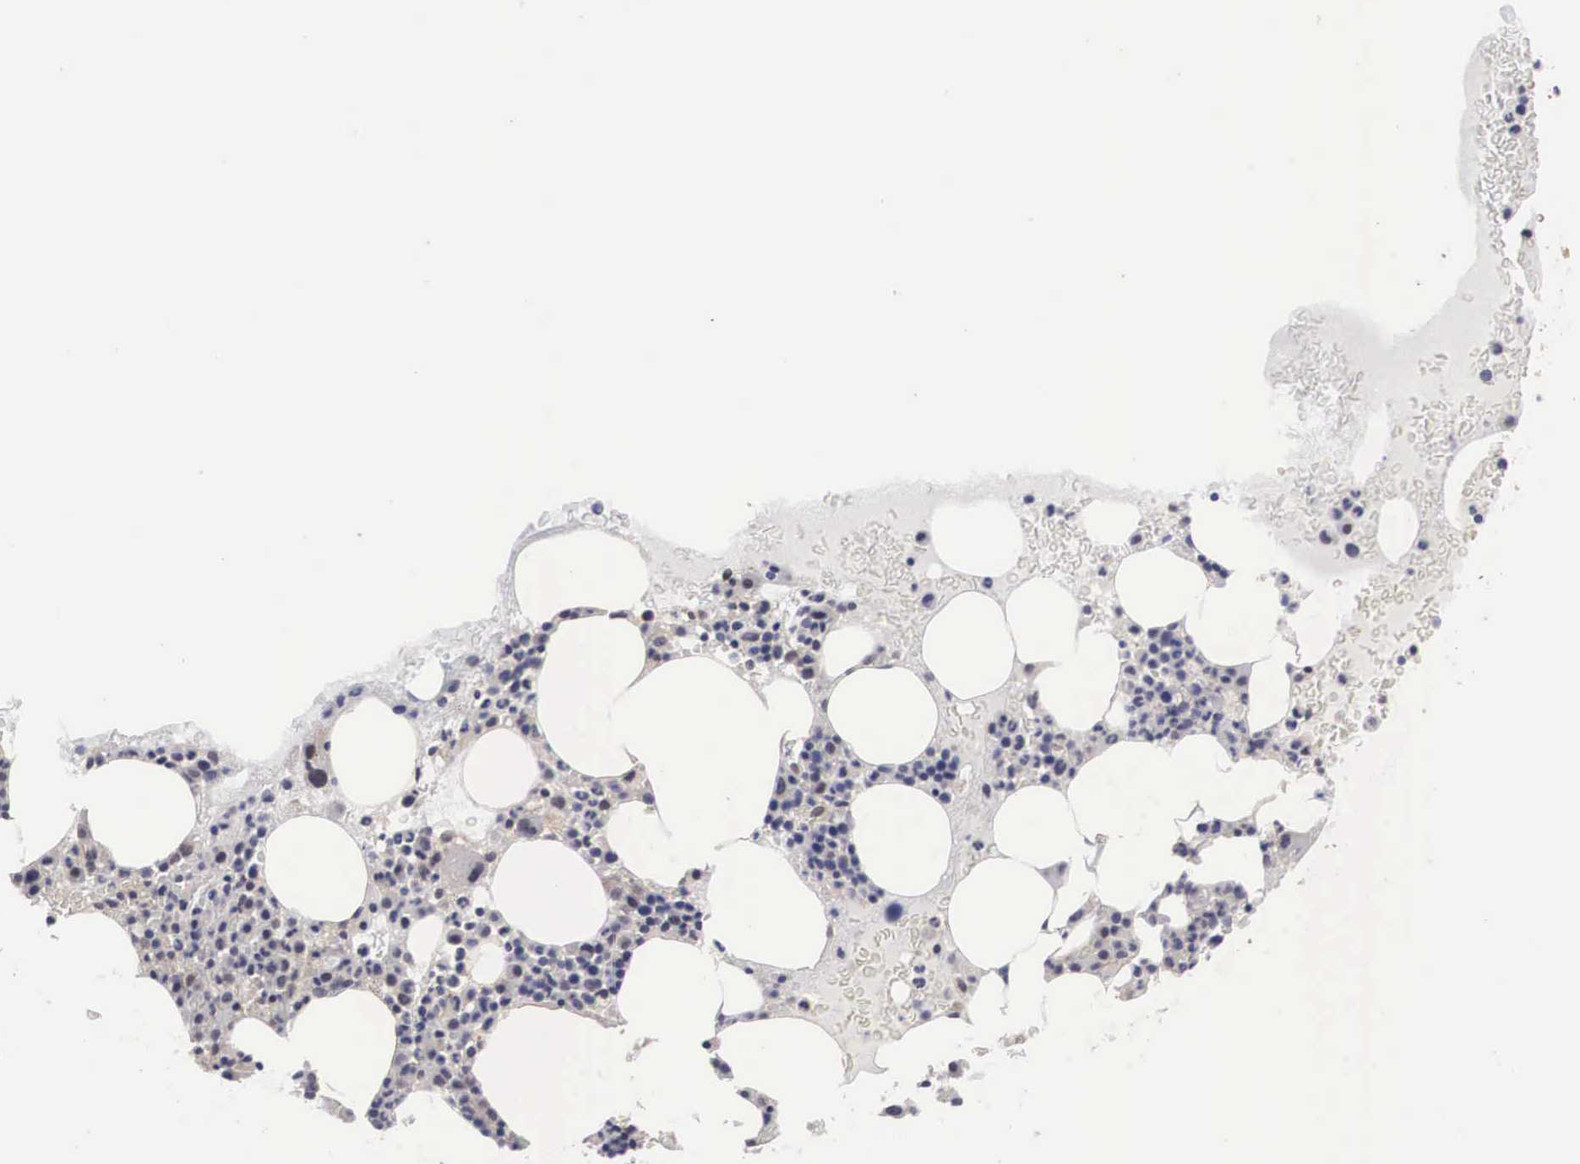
{"staining": {"intensity": "weak", "quantity": "<25%", "location": "cytoplasmic/membranous"}, "tissue": "bone marrow", "cell_type": "Hematopoietic cells", "image_type": "normal", "snomed": [{"axis": "morphology", "description": "Normal tissue, NOS"}, {"axis": "topography", "description": "Bone marrow"}], "caption": "Hematopoietic cells show no significant positivity in unremarkable bone marrow. (Immunohistochemistry (ihc), brightfield microscopy, high magnification).", "gene": "OTX2", "patient": {"sex": "female", "age": 88}}